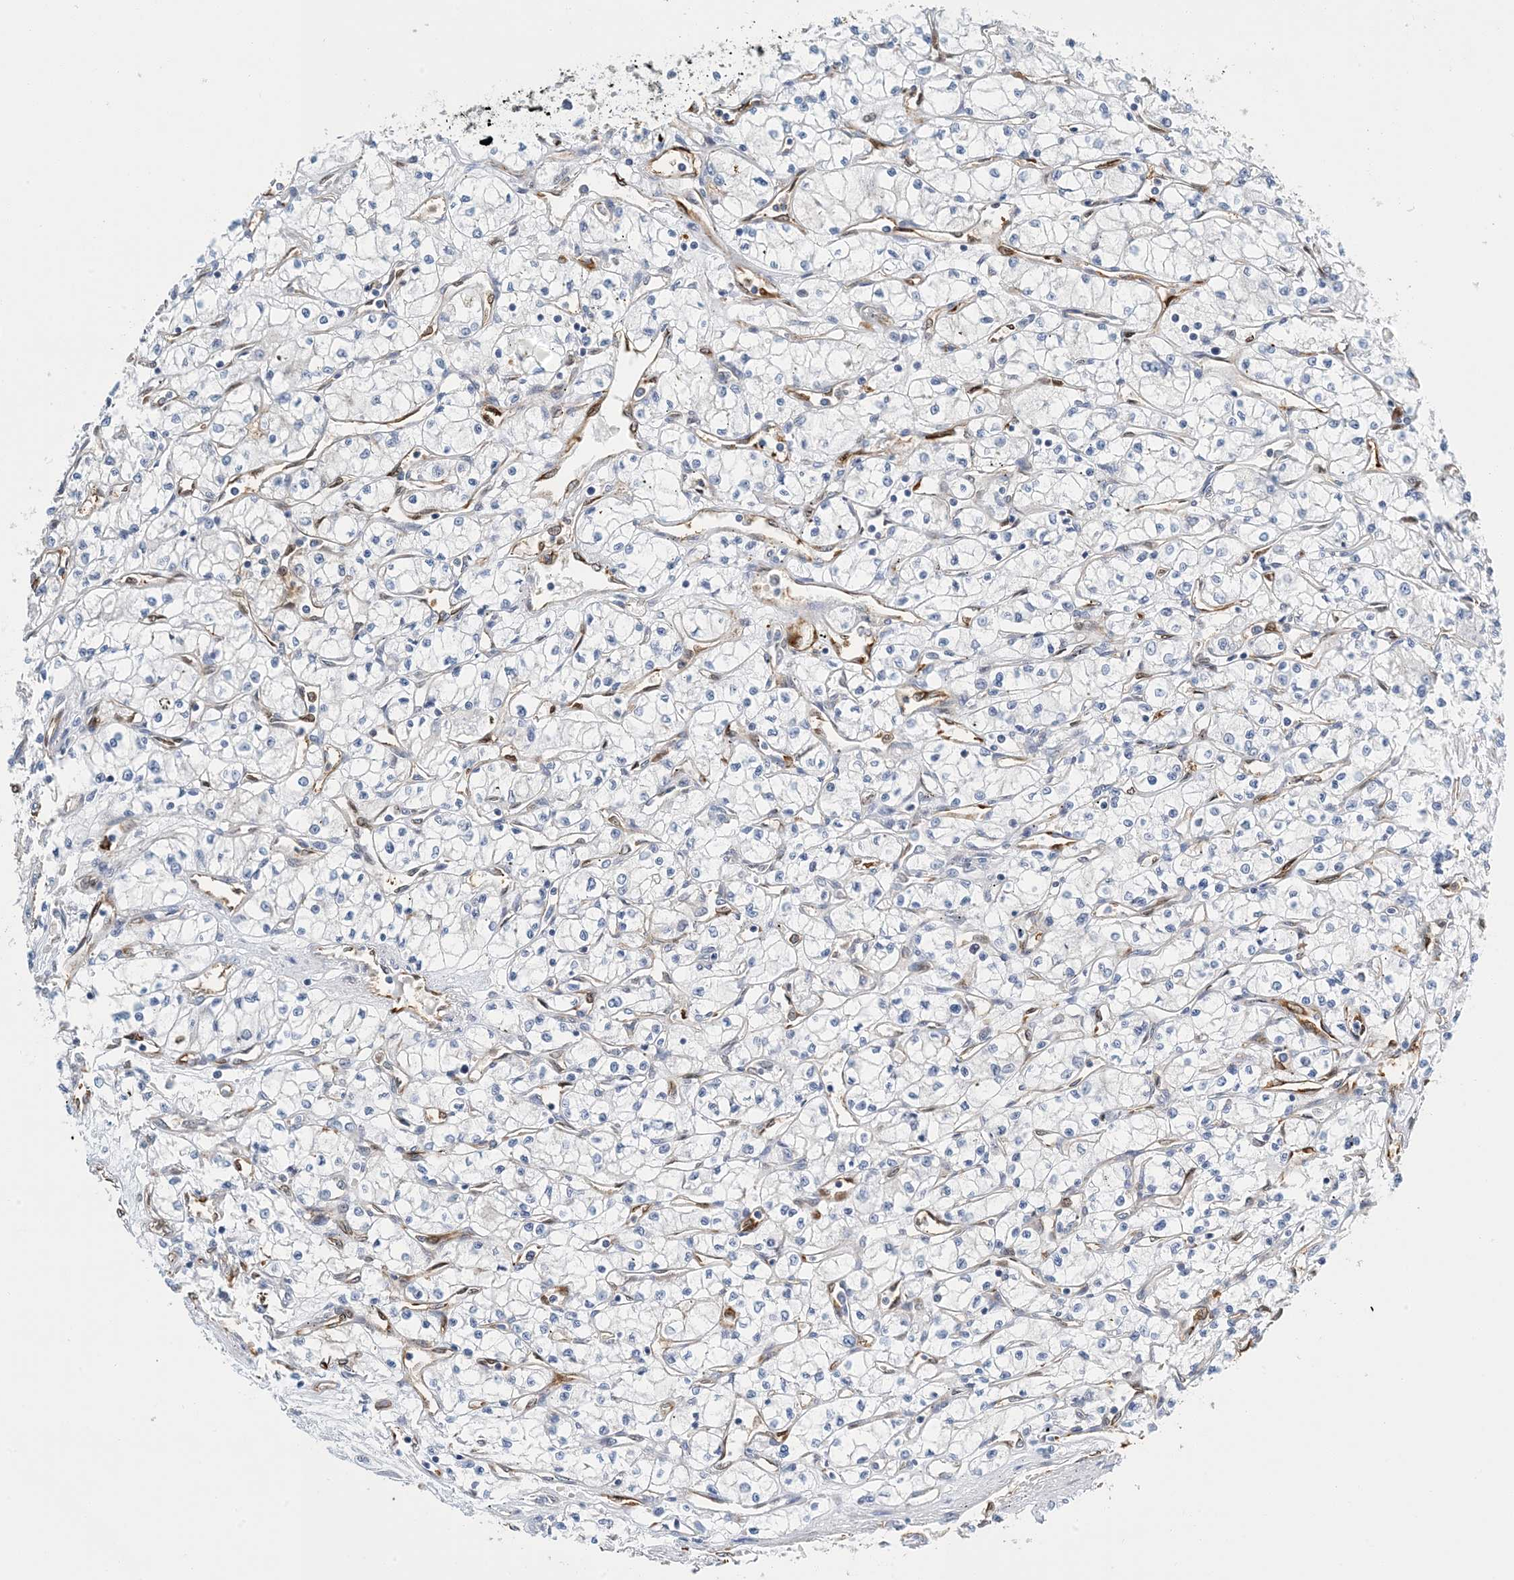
{"staining": {"intensity": "negative", "quantity": "none", "location": "none"}, "tissue": "renal cancer", "cell_type": "Tumor cells", "image_type": "cancer", "snomed": [{"axis": "morphology", "description": "Adenocarcinoma, NOS"}, {"axis": "topography", "description": "Kidney"}], "caption": "This is an immunohistochemistry histopathology image of human renal cancer (adenocarcinoma). There is no positivity in tumor cells.", "gene": "PCDHA2", "patient": {"sex": "male", "age": 59}}